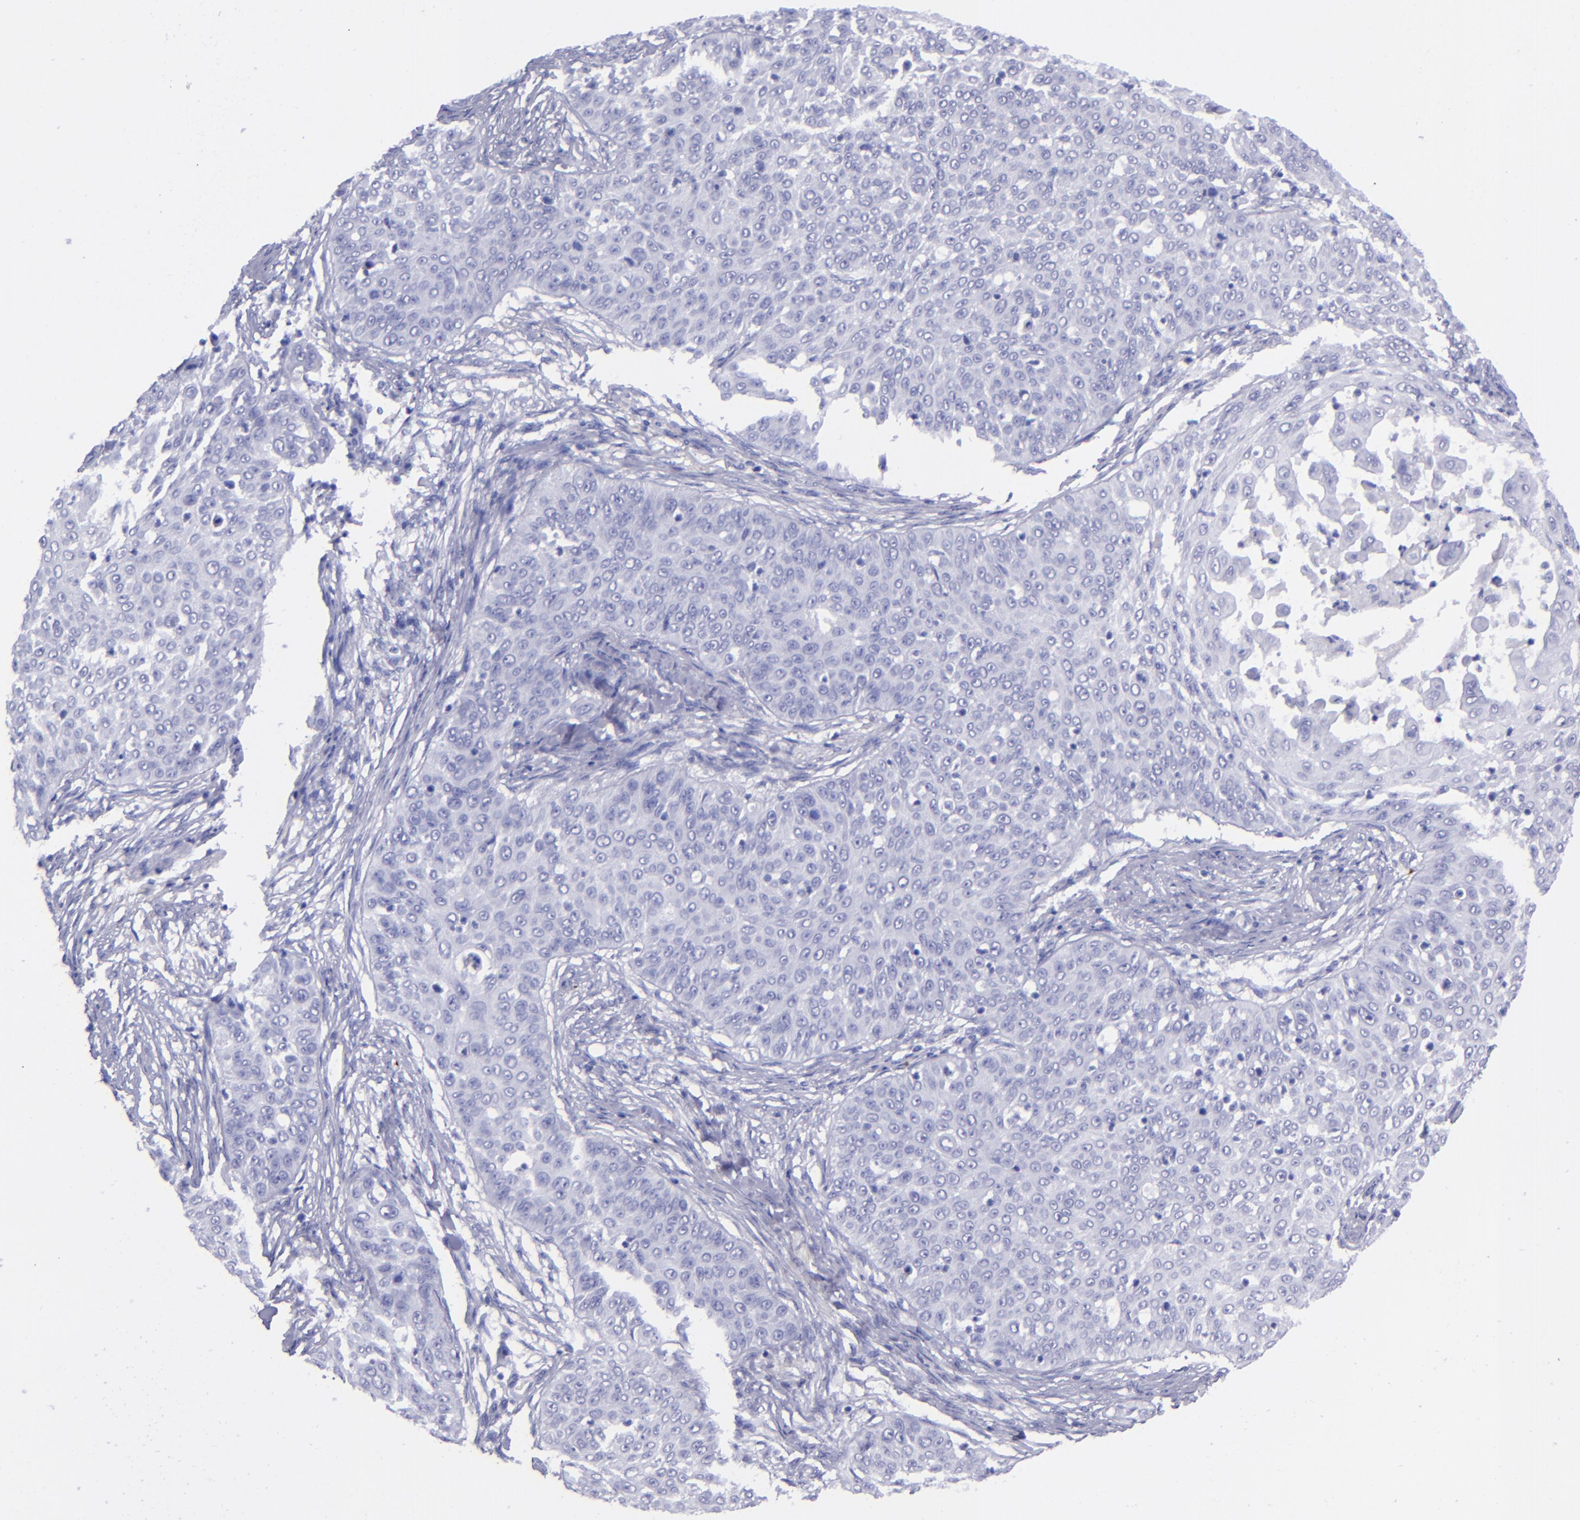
{"staining": {"intensity": "negative", "quantity": "none", "location": "none"}, "tissue": "skin cancer", "cell_type": "Tumor cells", "image_type": "cancer", "snomed": [{"axis": "morphology", "description": "Squamous cell carcinoma, NOS"}, {"axis": "topography", "description": "Skin"}], "caption": "Immunohistochemistry histopathology image of skin squamous cell carcinoma stained for a protein (brown), which reveals no staining in tumor cells.", "gene": "EFCAB13", "patient": {"sex": "male", "age": 82}}